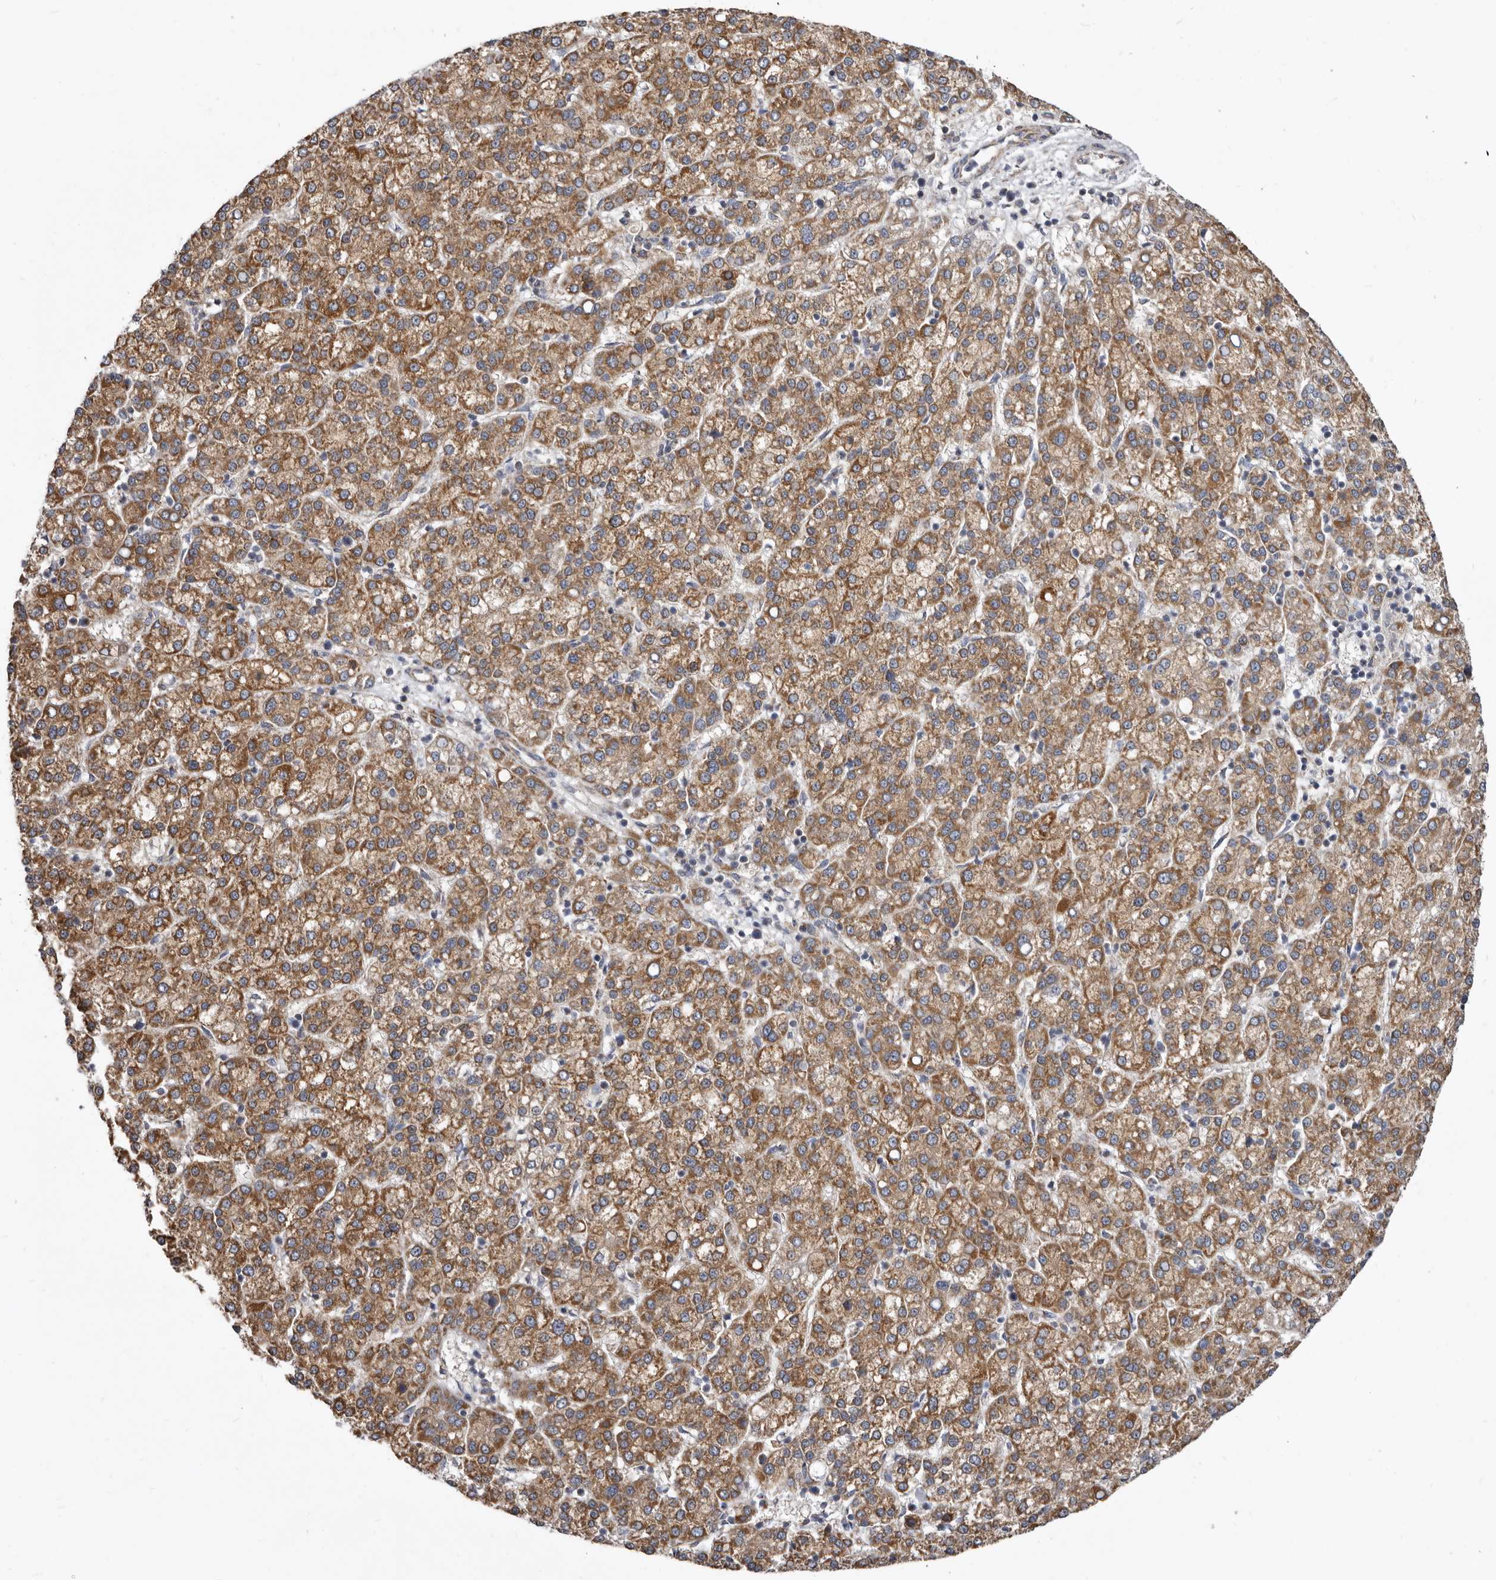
{"staining": {"intensity": "moderate", "quantity": ">75%", "location": "cytoplasmic/membranous"}, "tissue": "liver cancer", "cell_type": "Tumor cells", "image_type": "cancer", "snomed": [{"axis": "morphology", "description": "Carcinoma, Hepatocellular, NOS"}, {"axis": "topography", "description": "Liver"}], "caption": "Liver cancer stained with a protein marker displays moderate staining in tumor cells.", "gene": "FMO2", "patient": {"sex": "female", "age": 58}}